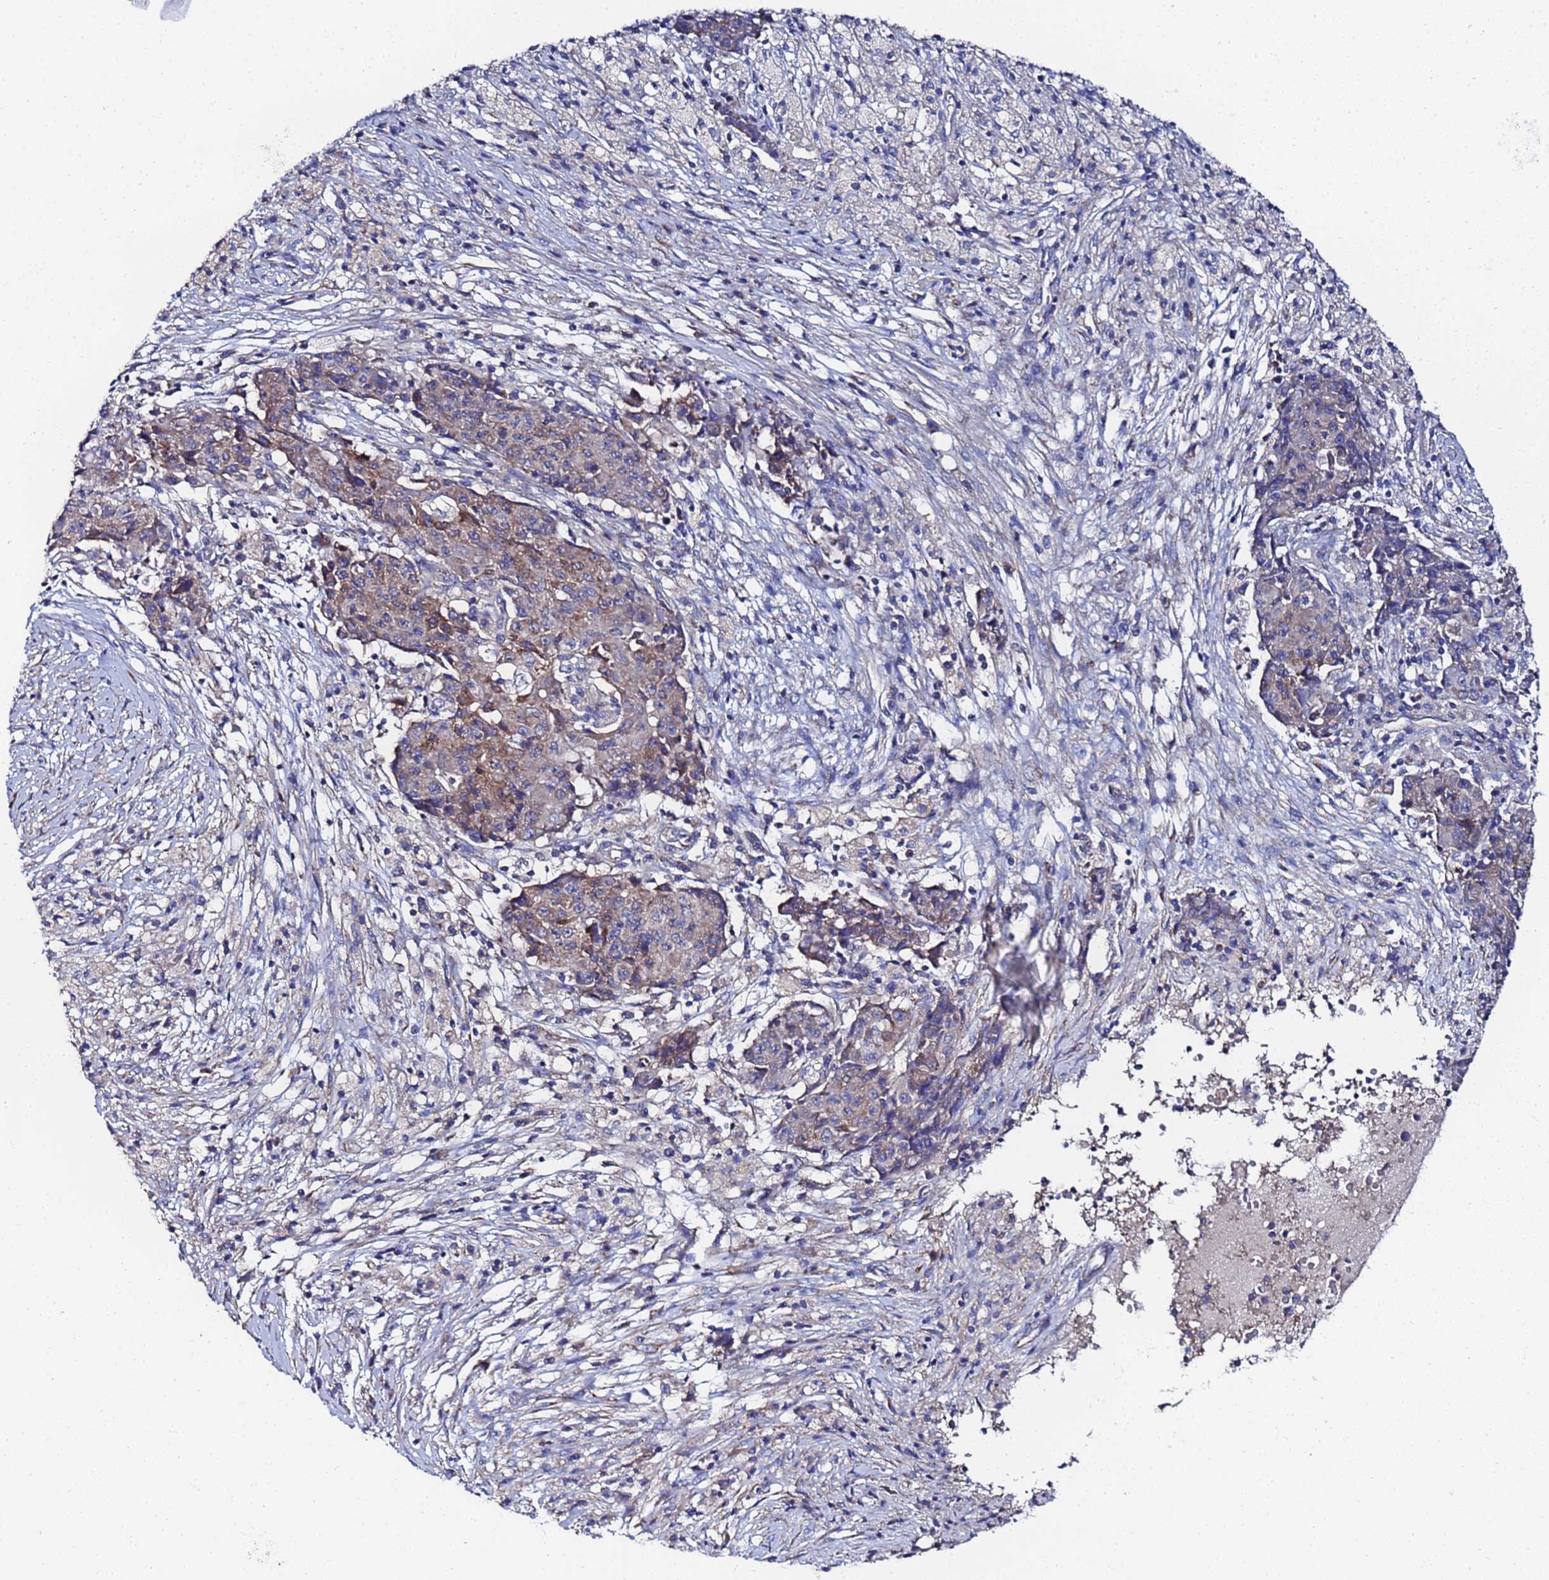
{"staining": {"intensity": "moderate", "quantity": "25%-75%", "location": "cytoplasmic/membranous"}, "tissue": "ovarian cancer", "cell_type": "Tumor cells", "image_type": "cancer", "snomed": [{"axis": "morphology", "description": "Carcinoma, endometroid"}, {"axis": "topography", "description": "Ovary"}], "caption": "Endometroid carcinoma (ovarian) tissue demonstrates moderate cytoplasmic/membranous positivity in approximately 25%-75% of tumor cells (brown staining indicates protein expression, while blue staining denotes nuclei).", "gene": "FAHD2A", "patient": {"sex": "female", "age": 42}}